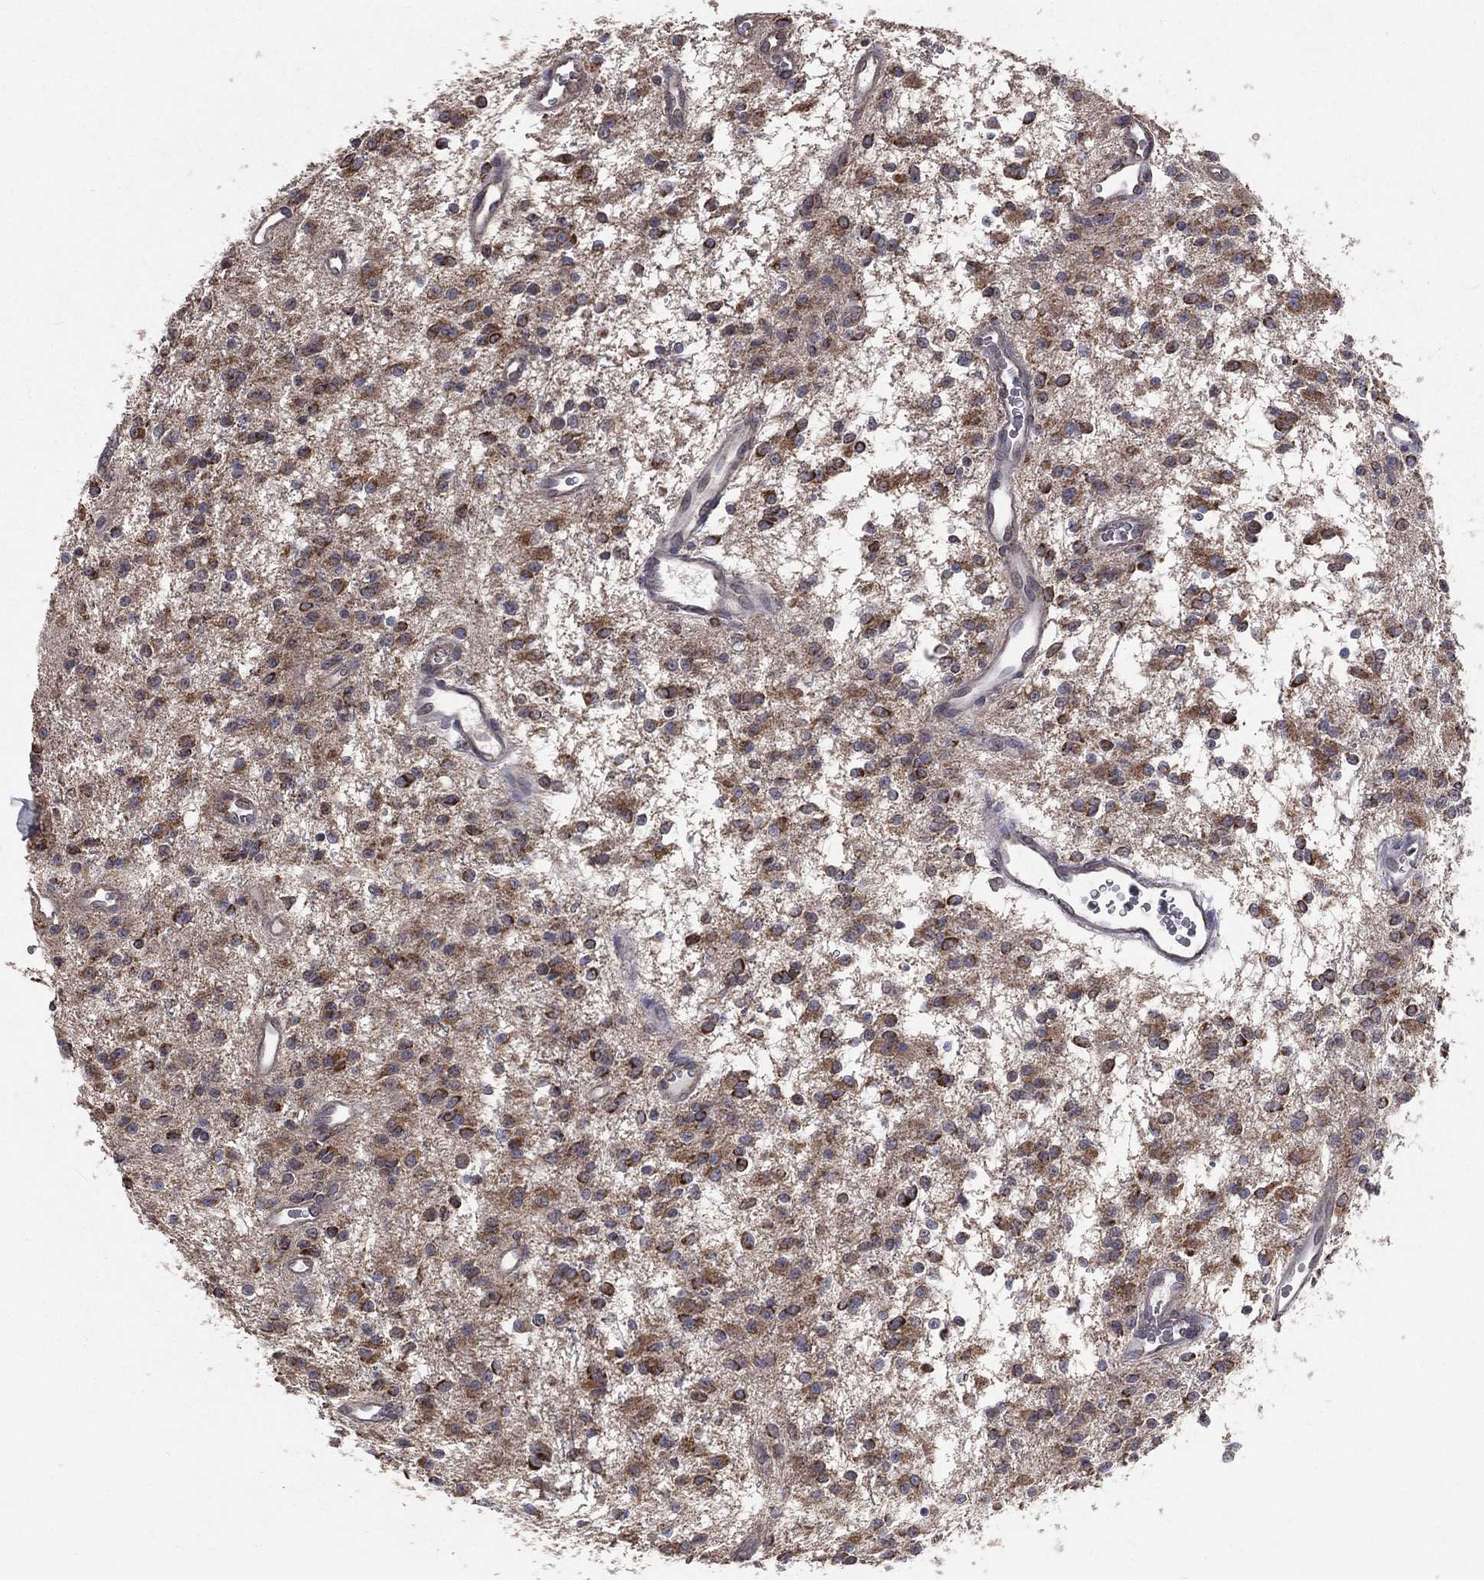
{"staining": {"intensity": "moderate", "quantity": "25%-75%", "location": "cytoplasmic/membranous"}, "tissue": "glioma", "cell_type": "Tumor cells", "image_type": "cancer", "snomed": [{"axis": "morphology", "description": "Glioma, malignant, Low grade"}, {"axis": "topography", "description": "Brain"}], "caption": "This photomicrograph exhibits immunohistochemistry (IHC) staining of human glioma, with medium moderate cytoplasmic/membranous expression in approximately 25%-75% of tumor cells.", "gene": "MRPL46", "patient": {"sex": "female", "age": 45}}